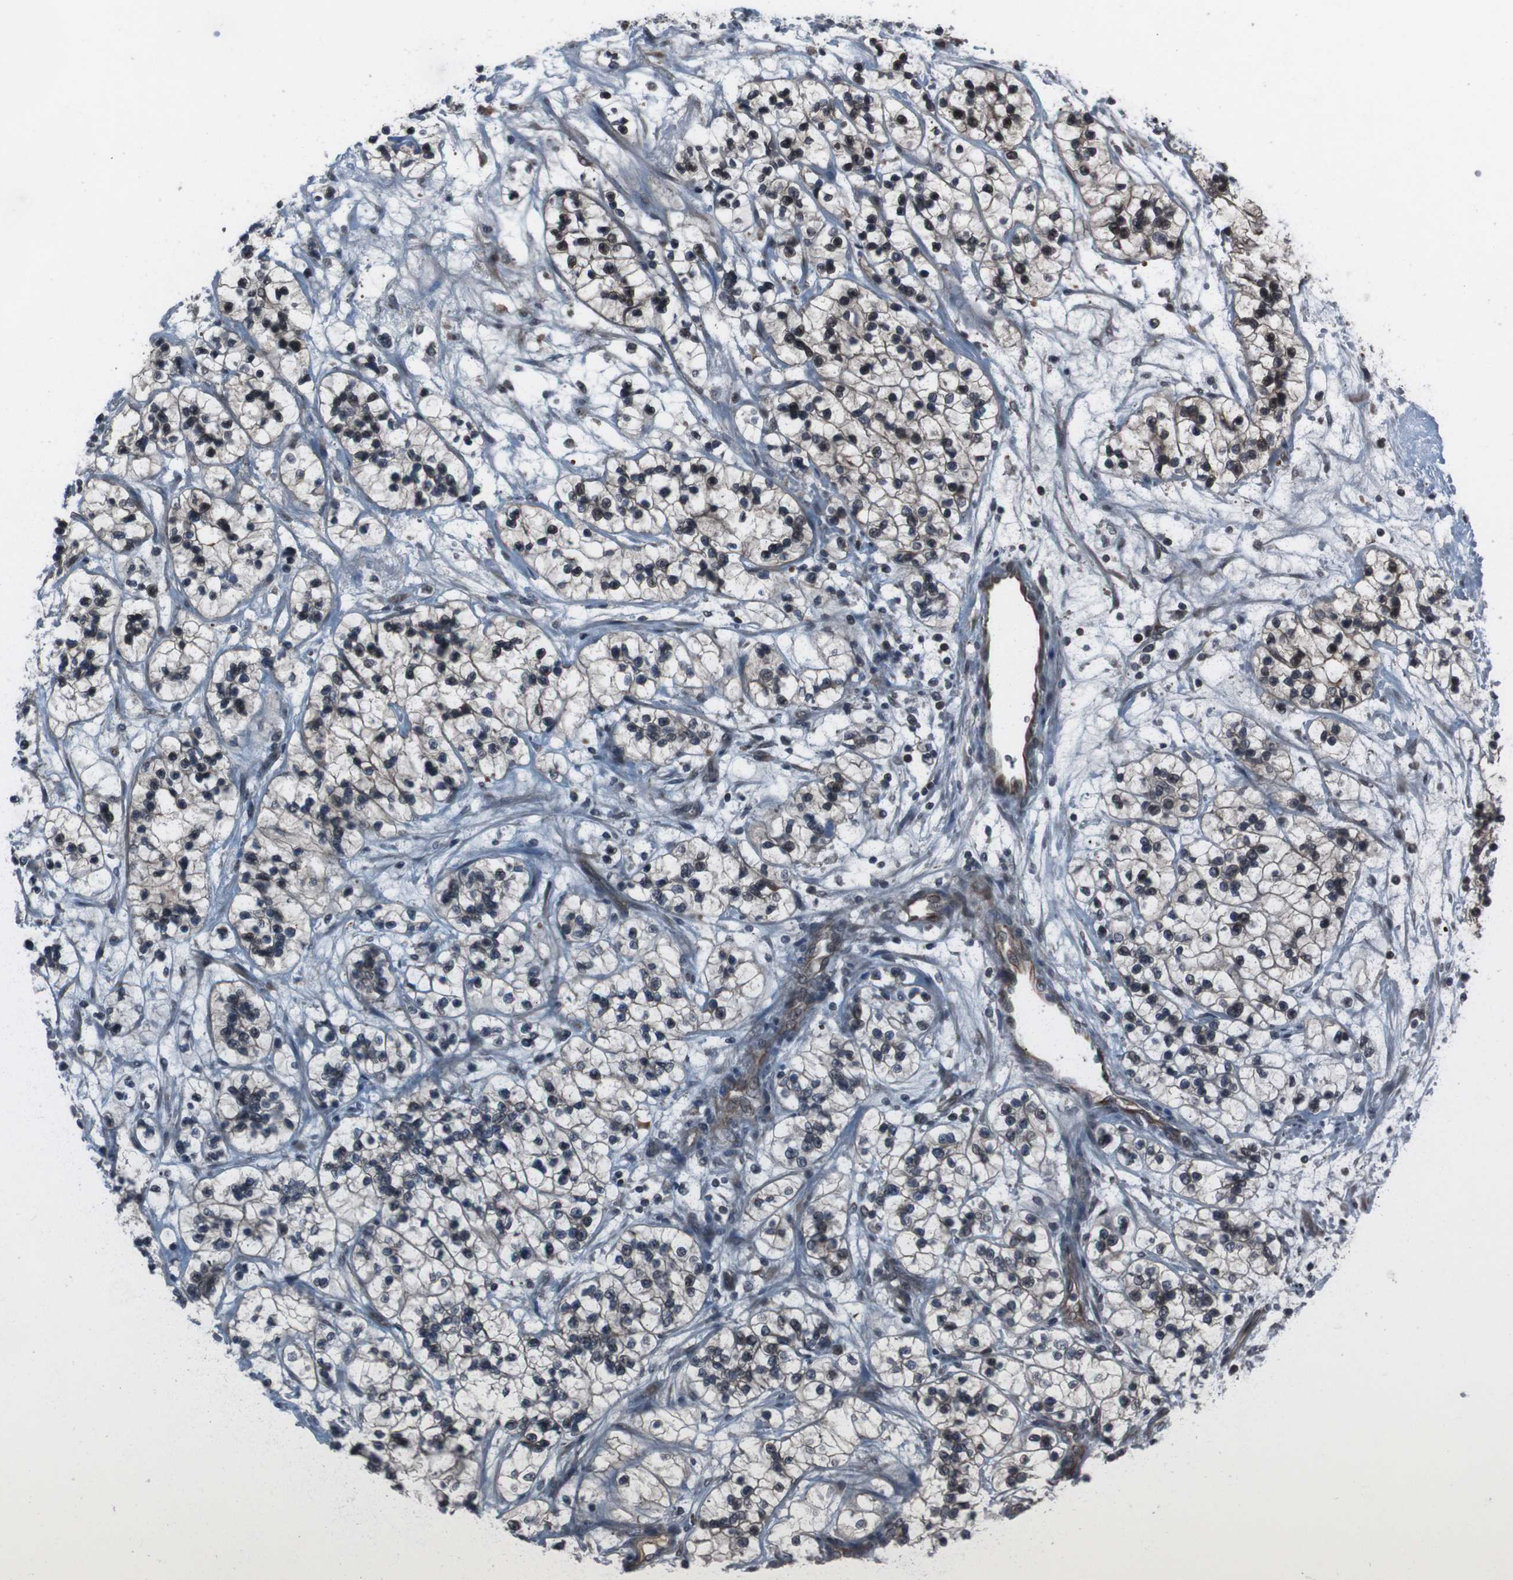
{"staining": {"intensity": "moderate", "quantity": ">75%", "location": "nuclear"}, "tissue": "renal cancer", "cell_type": "Tumor cells", "image_type": "cancer", "snomed": [{"axis": "morphology", "description": "Adenocarcinoma, NOS"}, {"axis": "topography", "description": "Kidney"}], "caption": "This is a photomicrograph of immunohistochemistry staining of renal cancer (adenocarcinoma), which shows moderate staining in the nuclear of tumor cells.", "gene": "SS18L1", "patient": {"sex": "female", "age": 57}}